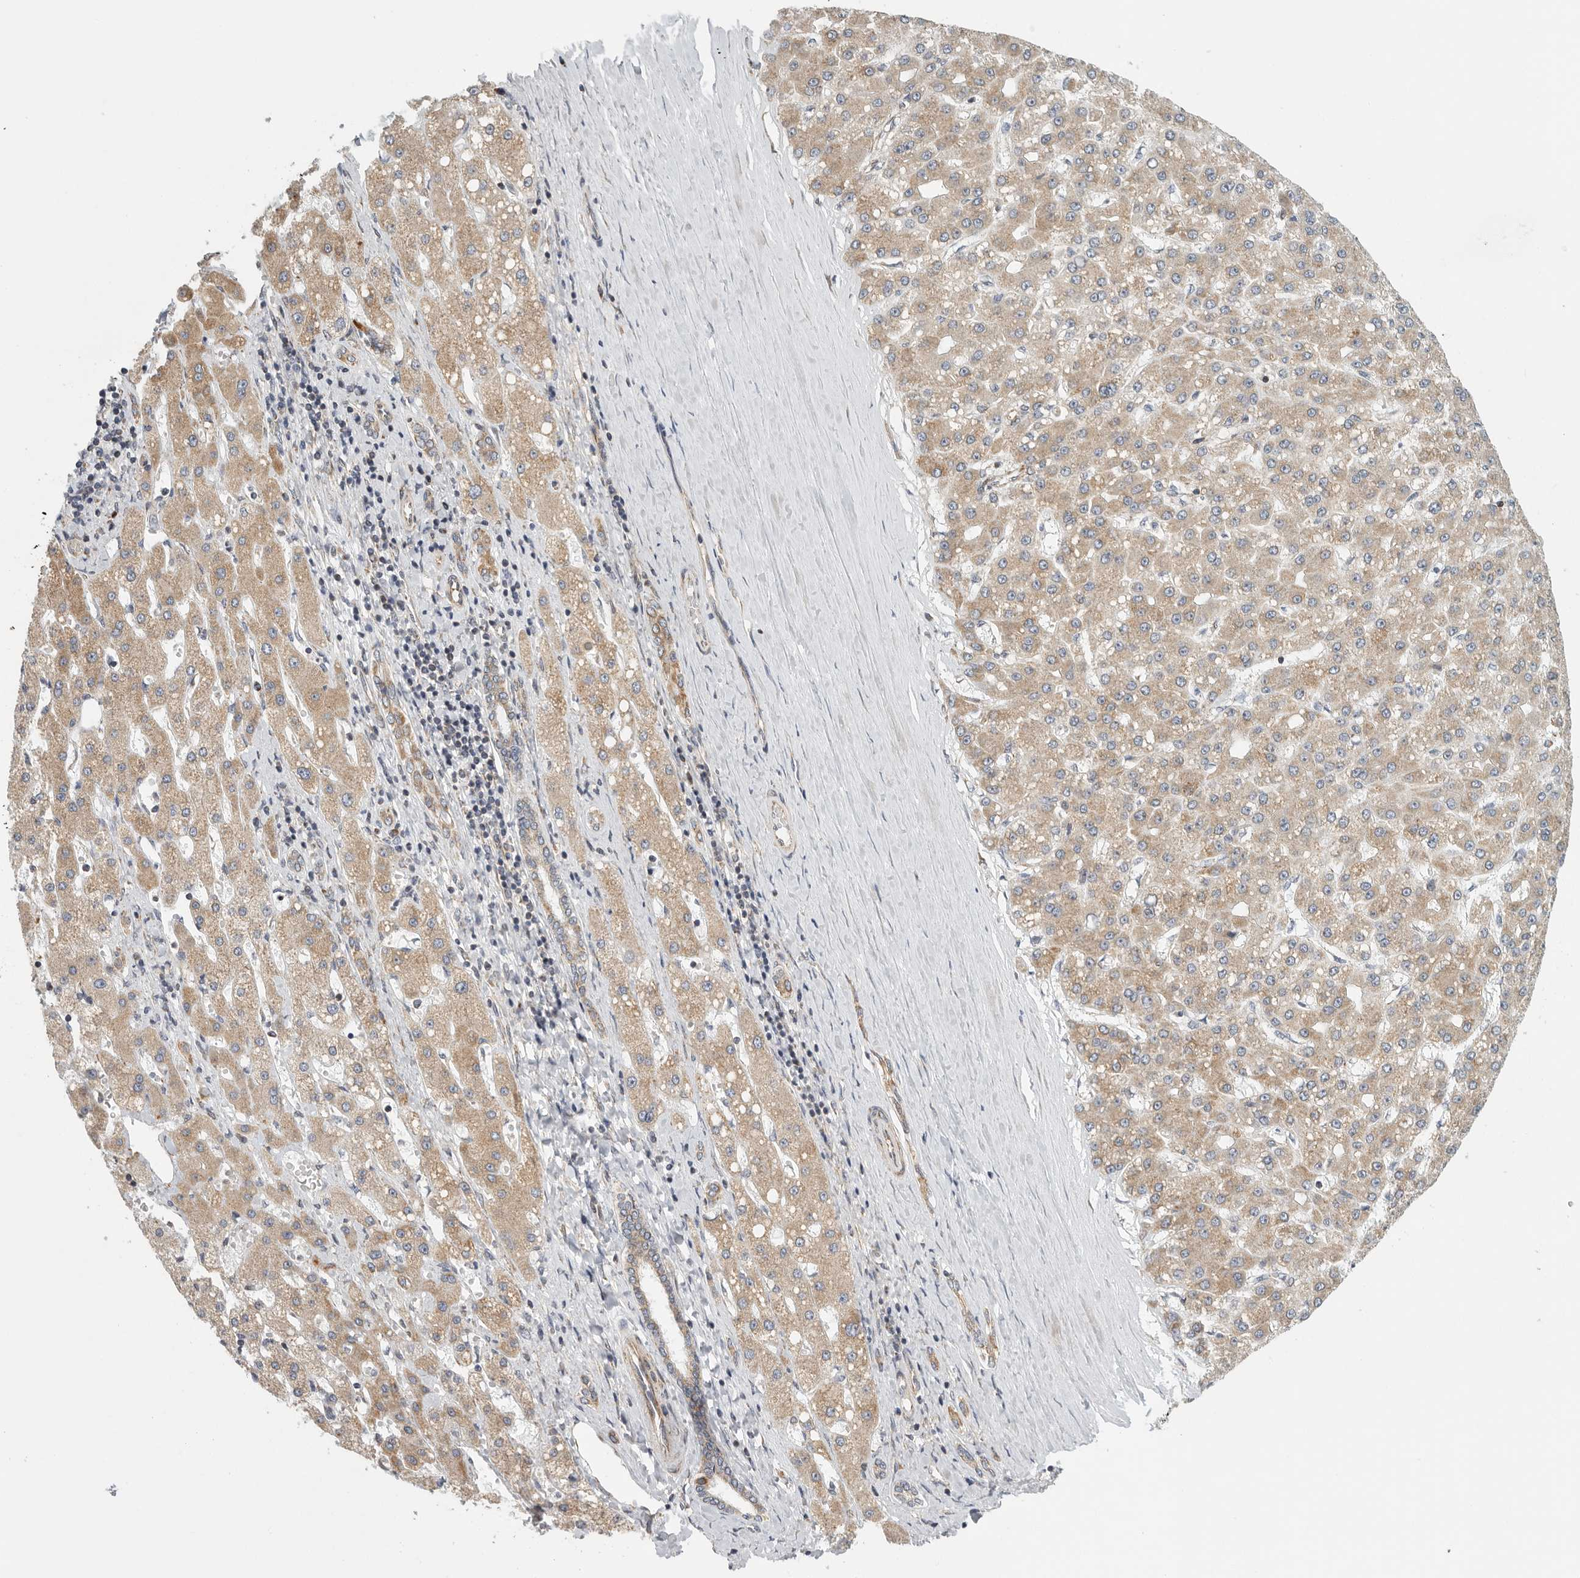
{"staining": {"intensity": "weak", "quantity": ">75%", "location": "cytoplasmic/membranous"}, "tissue": "liver cancer", "cell_type": "Tumor cells", "image_type": "cancer", "snomed": [{"axis": "morphology", "description": "Carcinoma, Hepatocellular, NOS"}, {"axis": "topography", "description": "Liver"}], "caption": "Weak cytoplasmic/membranous protein expression is seen in approximately >75% of tumor cells in liver hepatocellular carcinoma.", "gene": "FKBP8", "patient": {"sex": "male", "age": 67}}